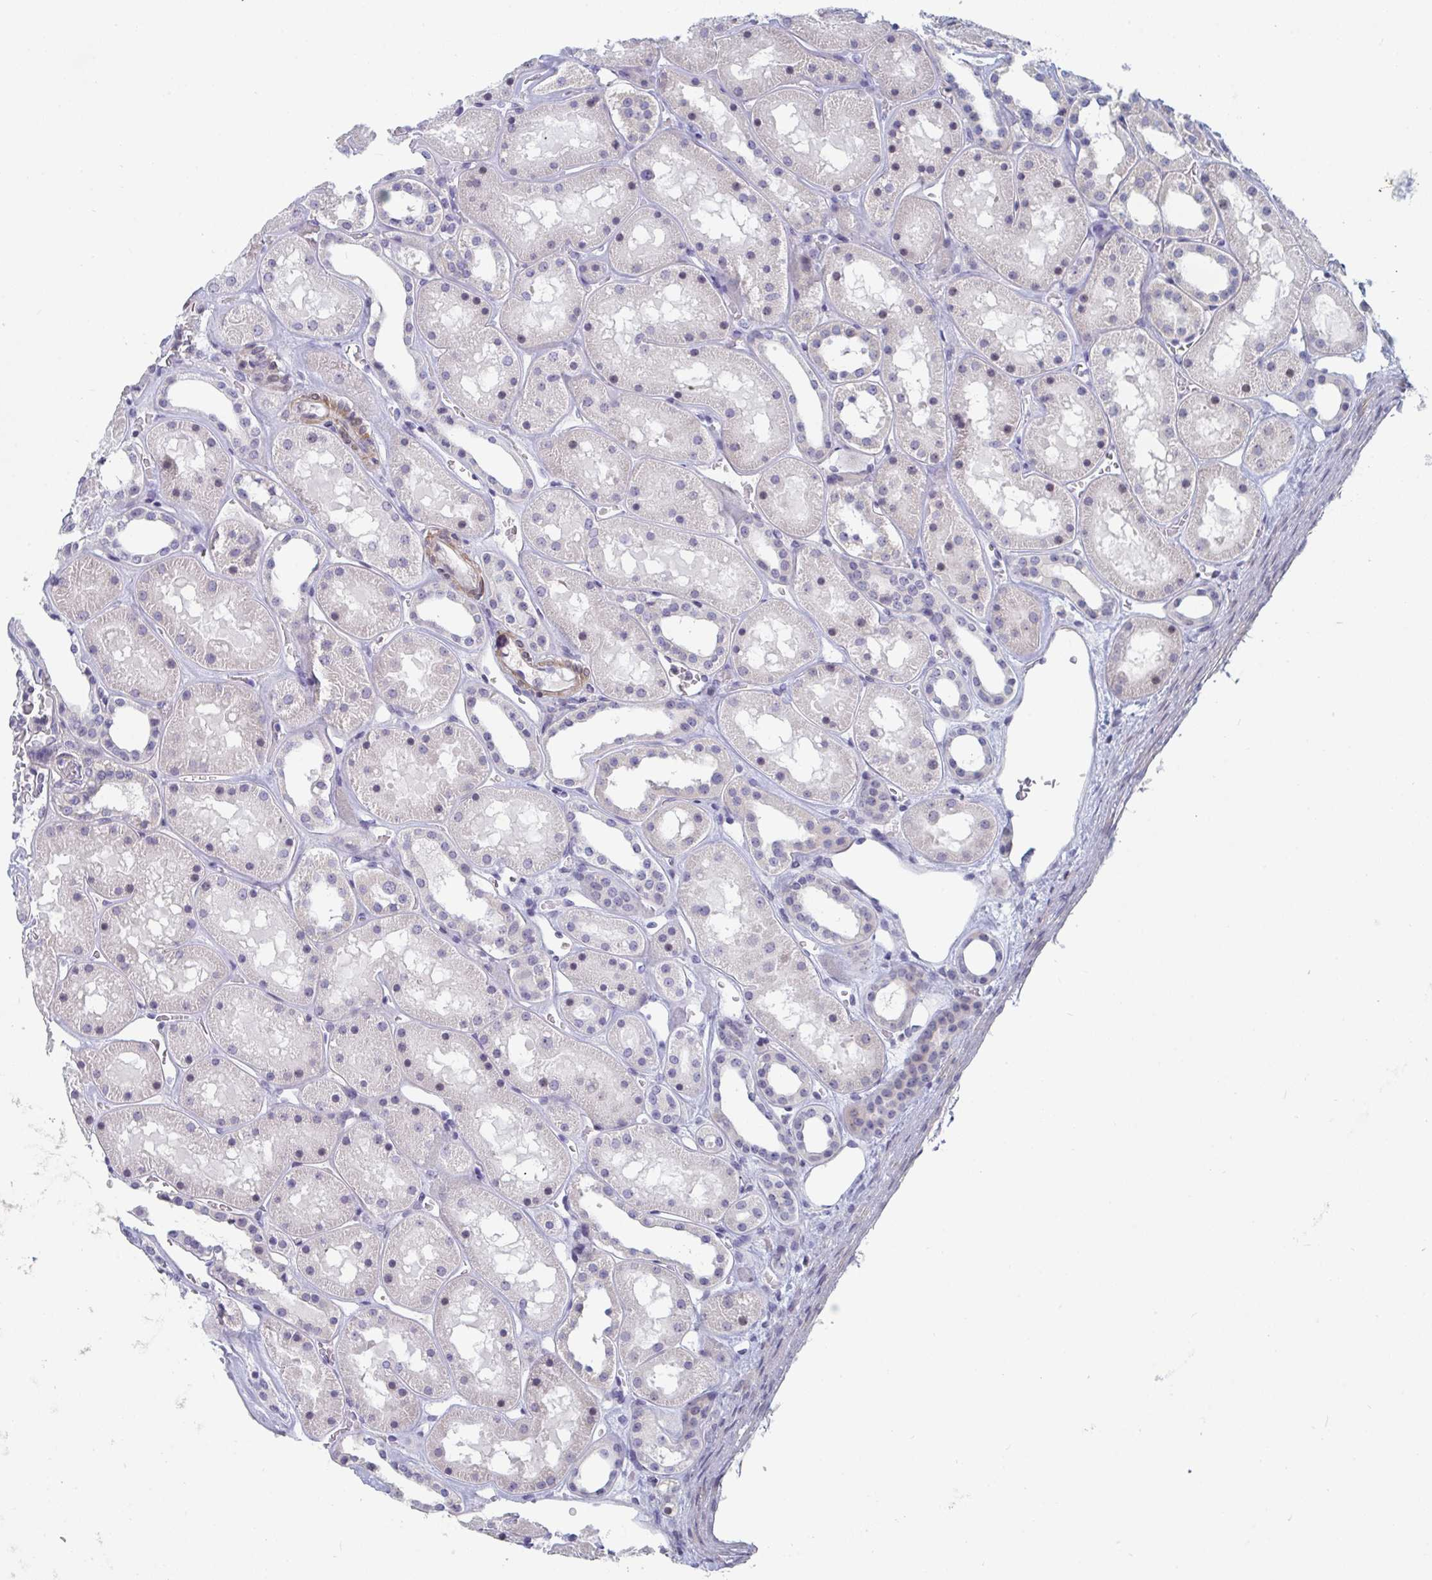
{"staining": {"intensity": "negative", "quantity": "none", "location": "none"}, "tissue": "kidney", "cell_type": "Cells in glomeruli", "image_type": "normal", "snomed": [{"axis": "morphology", "description": "Normal tissue, NOS"}, {"axis": "topography", "description": "Kidney"}], "caption": "Immunohistochemistry (IHC) photomicrograph of normal human kidney stained for a protein (brown), which displays no expression in cells in glomeruli.", "gene": "CENPT", "patient": {"sex": "female", "age": 41}}